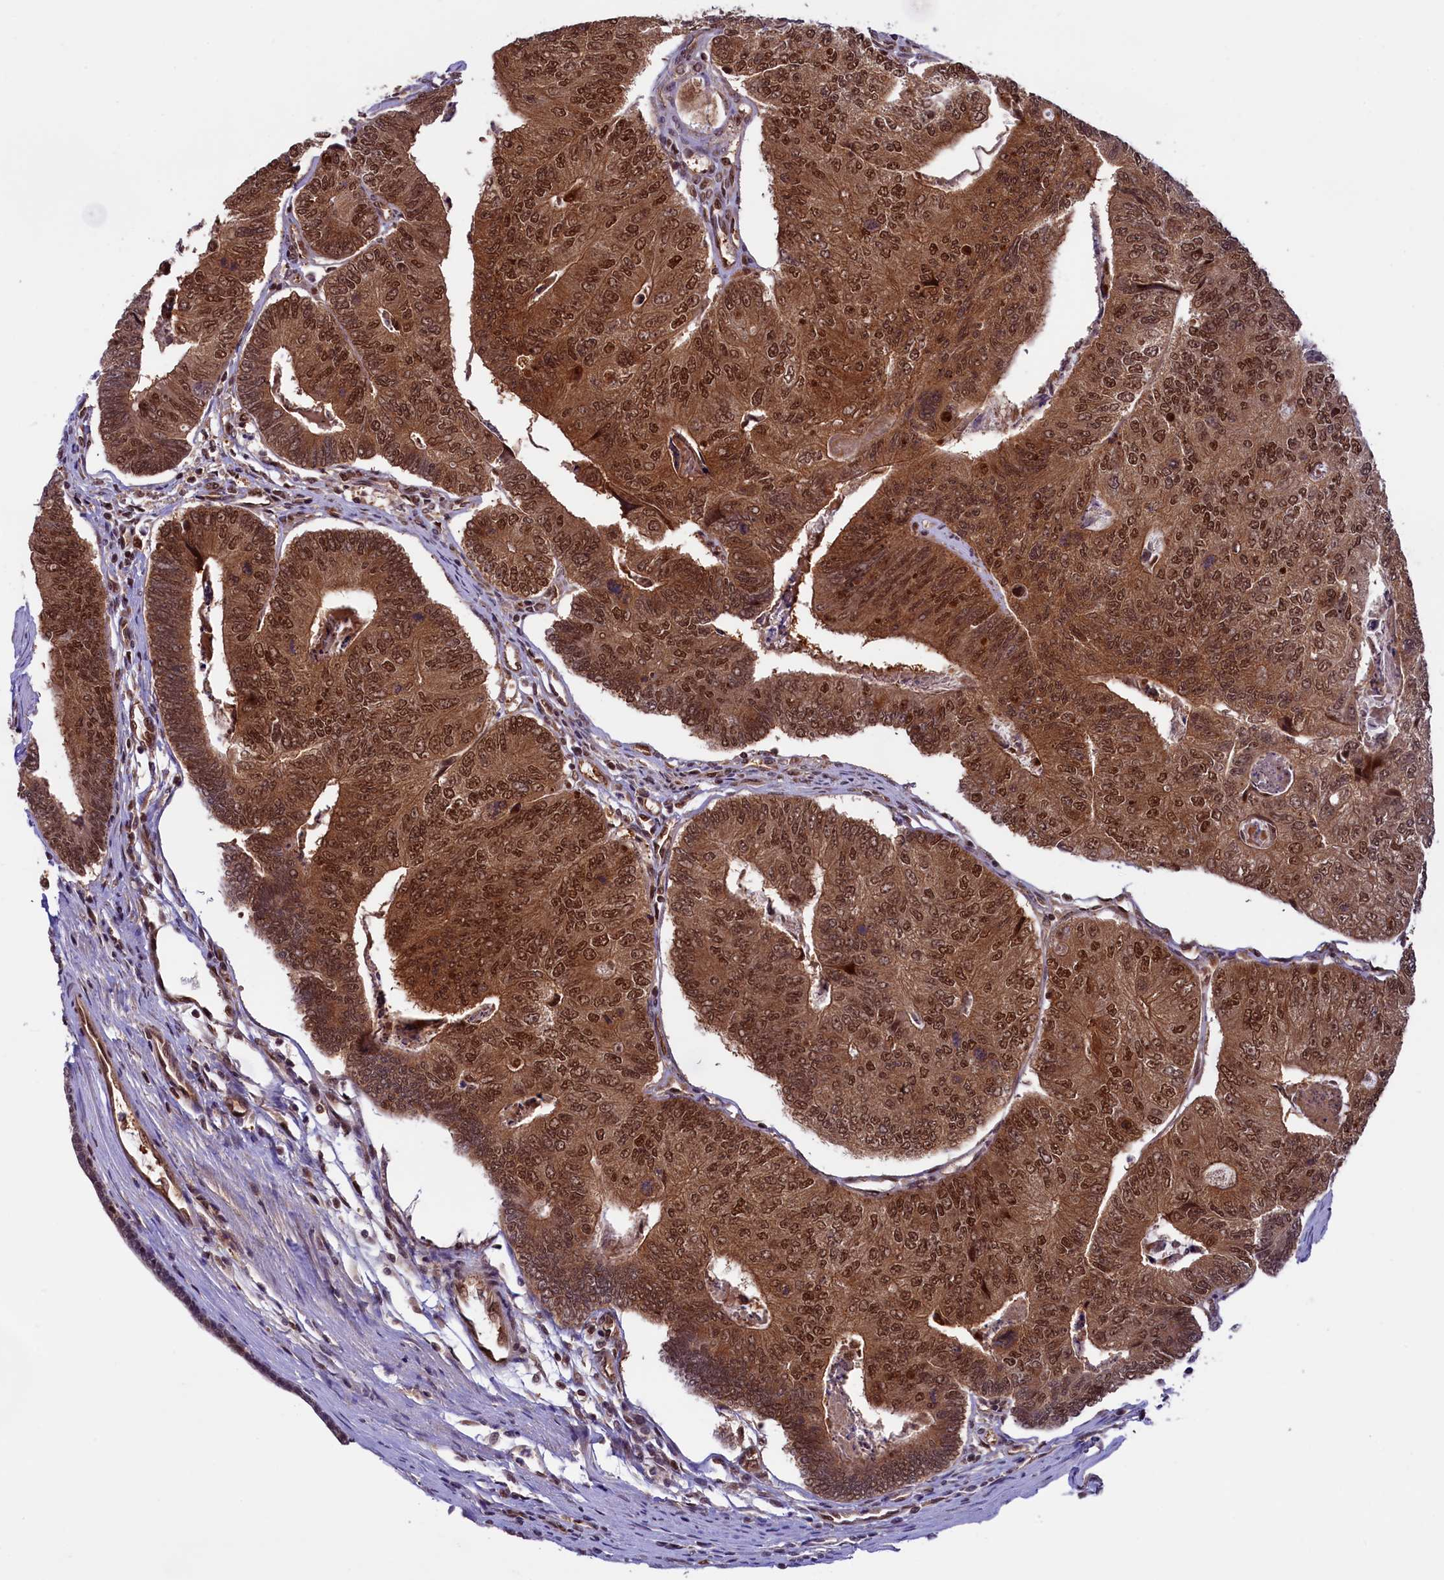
{"staining": {"intensity": "moderate", "quantity": ">75%", "location": "cytoplasmic/membranous,nuclear"}, "tissue": "colorectal cancer", "cell_type": "Tumor cells", "image_type": "cancer", "snomed": [{"axis": "morphology", "description": "Adenocarcinoma, NOS"}, {"axis": "topography", "description": "Colon"}], "caption": "There is medium levels of moderate cytoplasmic/membranous and nuclear staining in tumor cells of colorectal adenocarcinoma, as demonstrated by immunohistochemical staining (brown color).", "gene": "SLC7A6OS", "patient": {"sex": "female", "age": 67}}